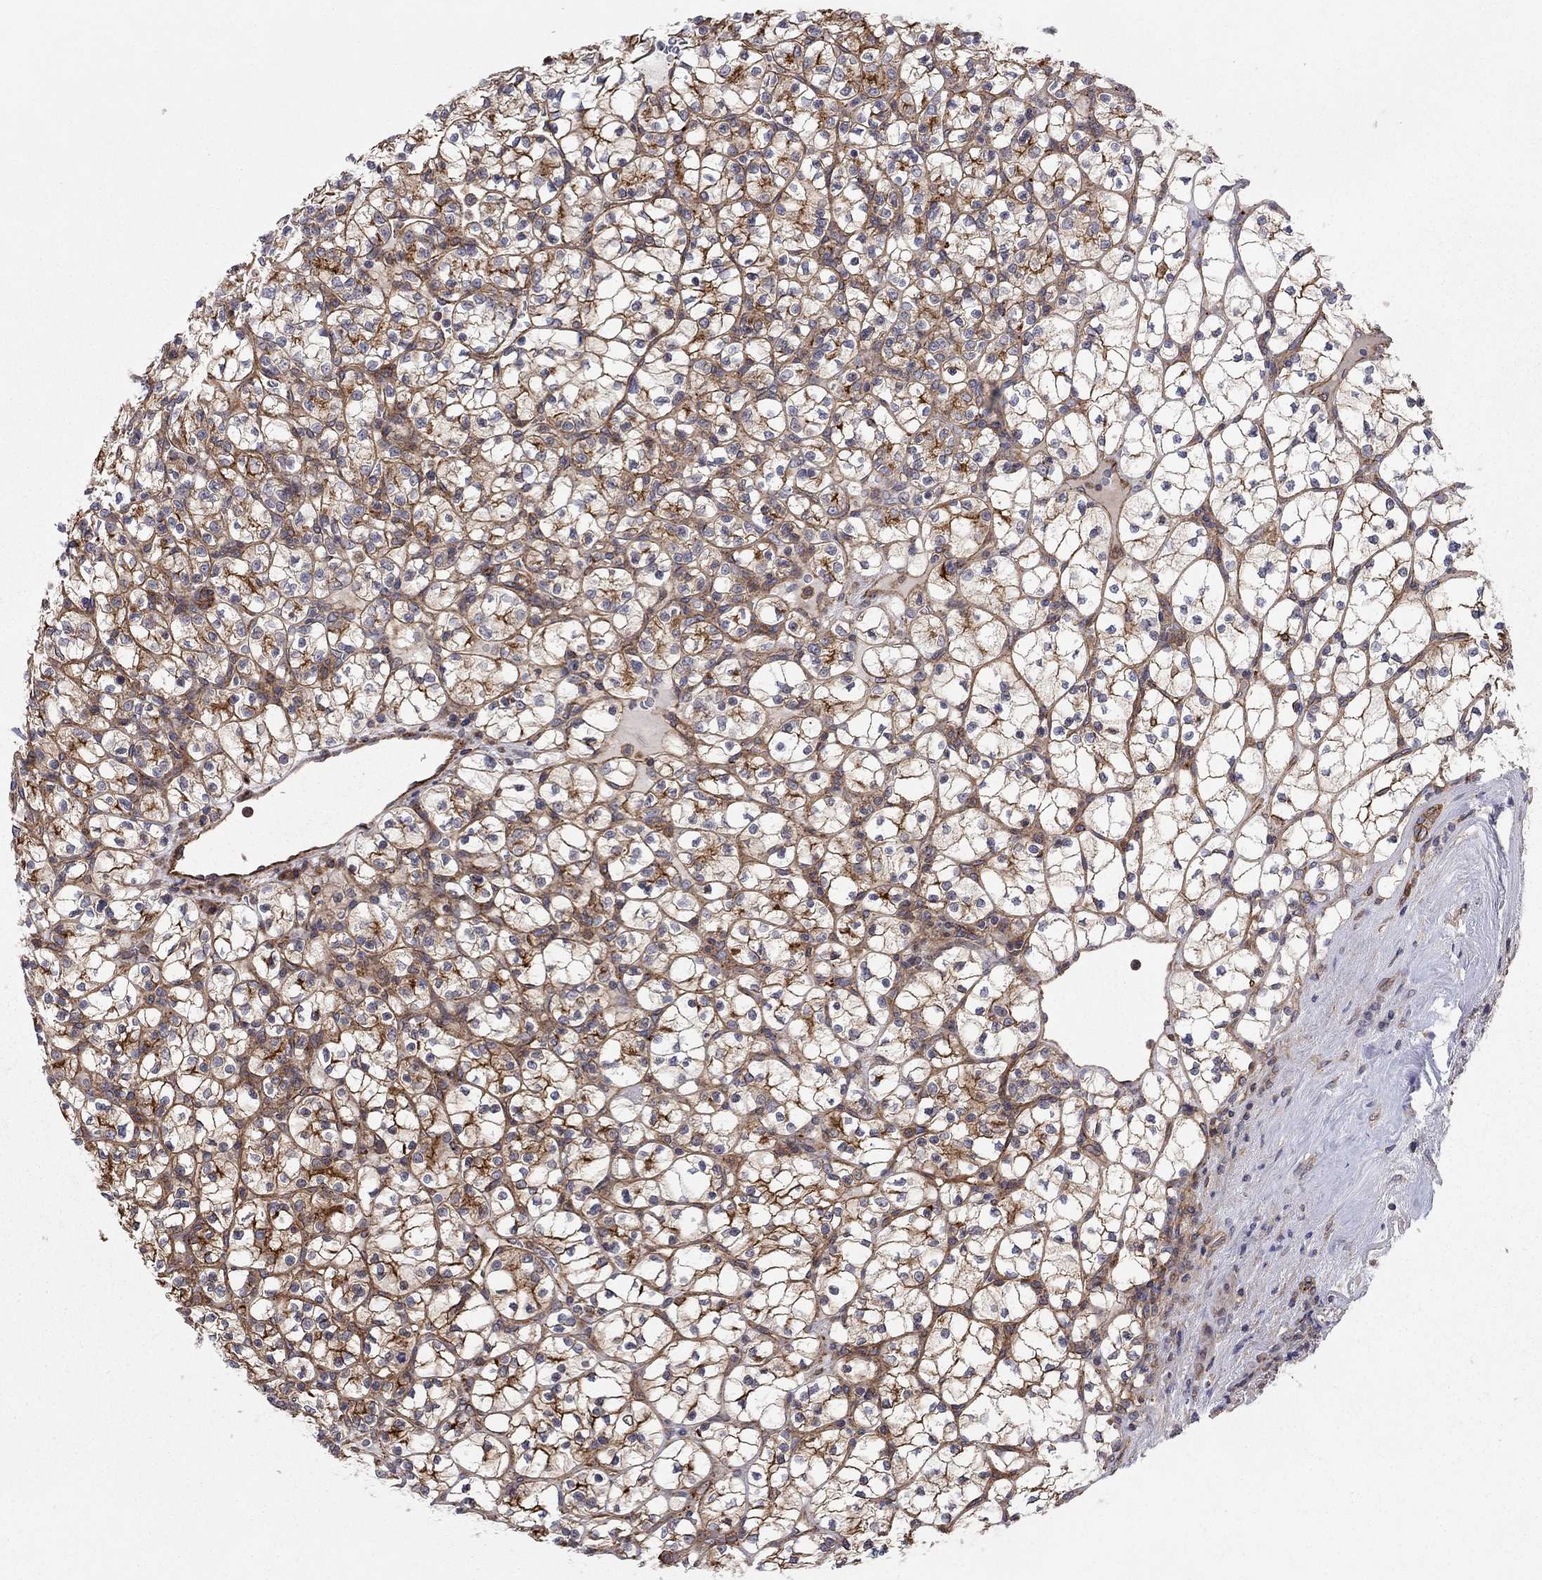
{"staining": {"intensity": "strong", "quantity": "25%-75%", "location": "cytoplasmic/membranous"}, "tissue": "renal cancer", "cell_type": "Tumor cells", "image_type": "cancer", "snomed": [{"axis": "morphology", "description": "Adenocarcinoma, NOS"}, {"axis": "topography", "description": "Kidney"}], "caption": "Strong cytoplasmic/membranous expression is present in approximately 25%-75% of tumor cells in renal cancer.", "gene": "RASEF", "patient": {"sex": "female", "age": 89}}